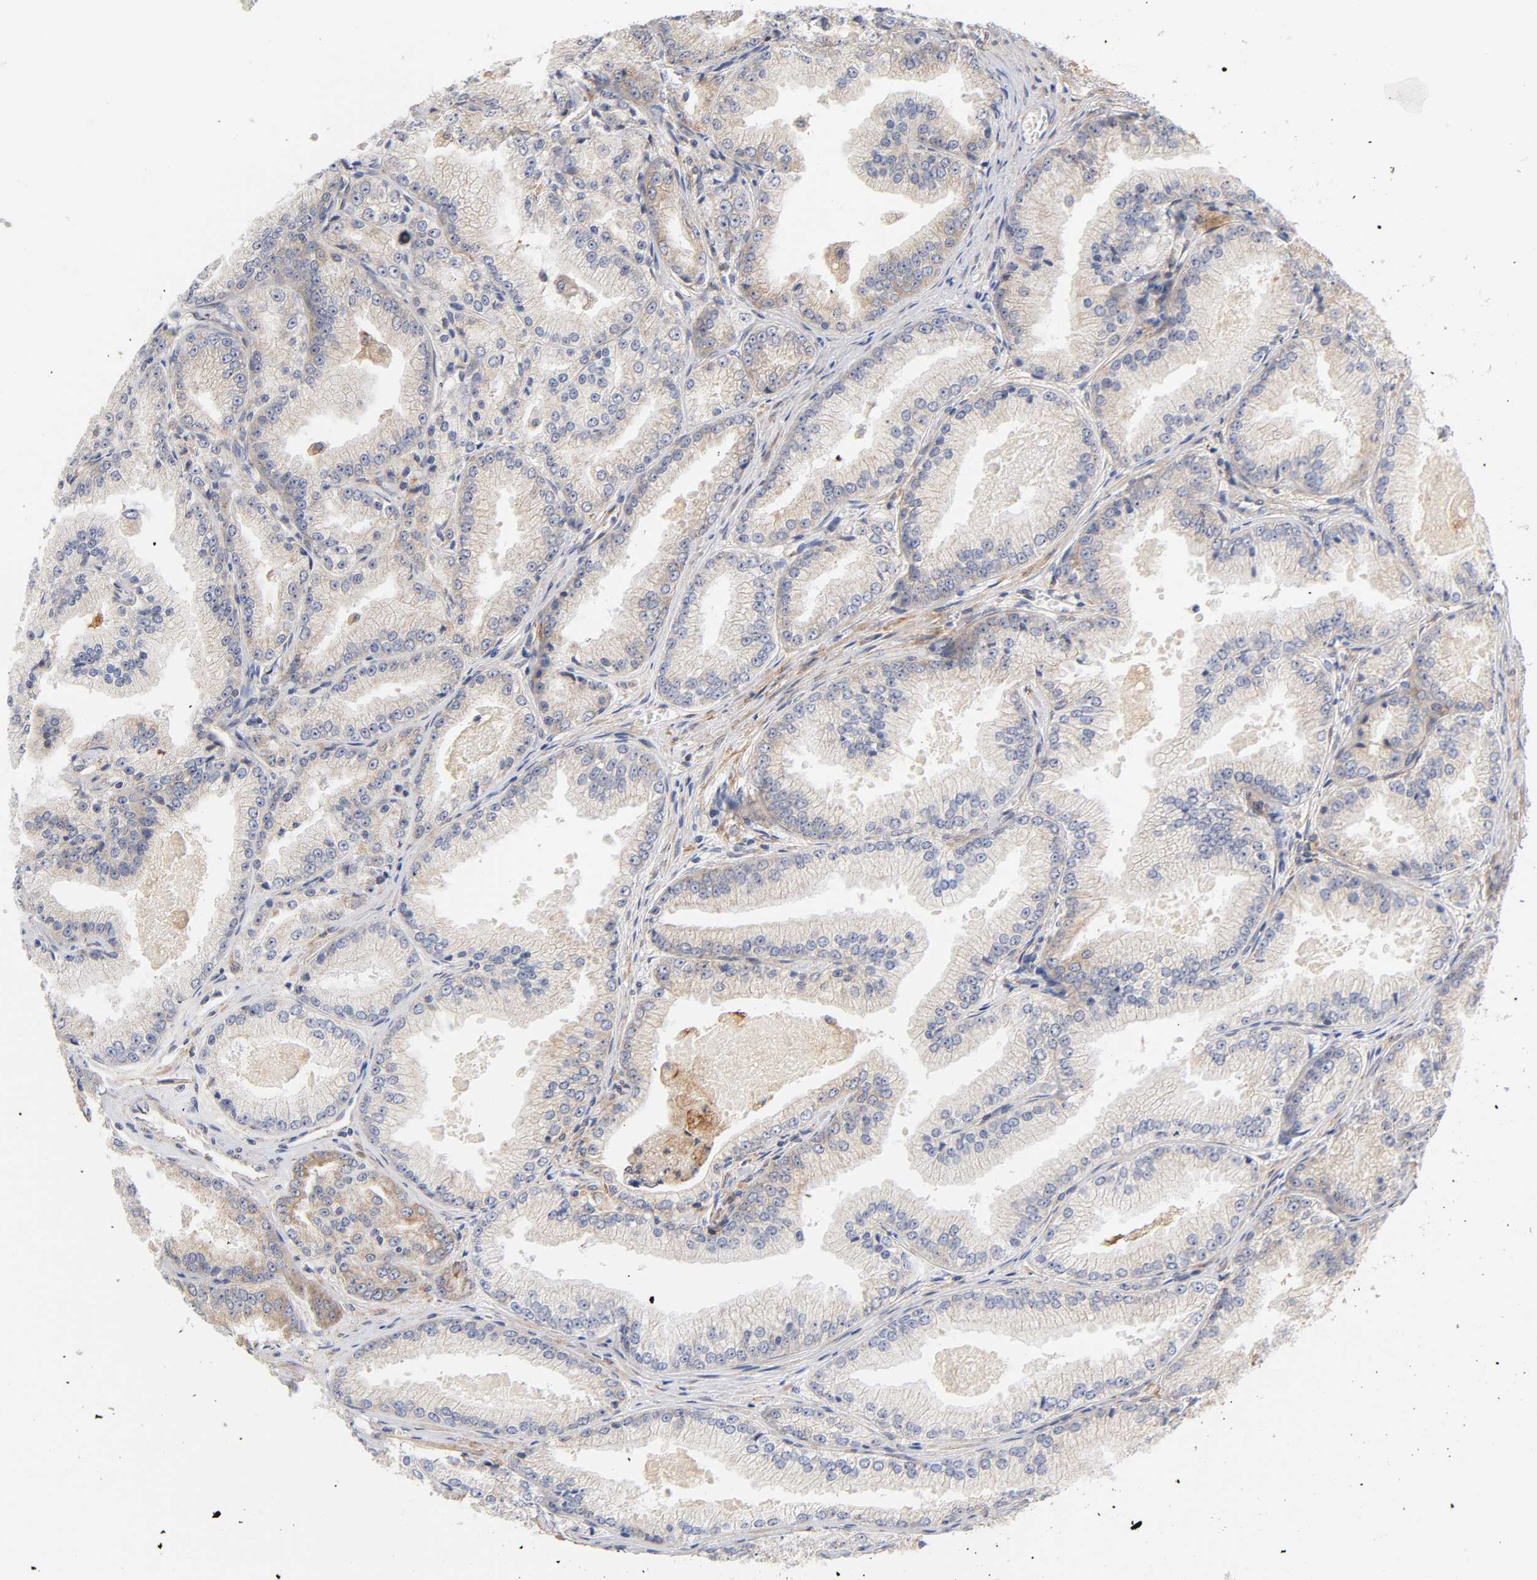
{"staining": {"intensity": "weak", "quantity": ">75%", "location": "cytoplasmic/membranous"}, "tissue": "prostate cancer", "cell_type": "Tumor cells", "image_type": "cancer", "snomed": [{"axis": "morphology", "description": "Adenocarcinoma, High grade"}, {"axis": "topography", "description": "Prostate"}], "caption": "DAB immunohistochemical staining of human adenocarcinoma (high-grade) (prostate) exhibits weak cytoplasmic/membranous protein staining in about >75% of tumor cells. (DAB IHC, brown staining for protein, blue staining for nuclei).", "gene": "POR", "patient": {"sex": "male", "age": 61}}